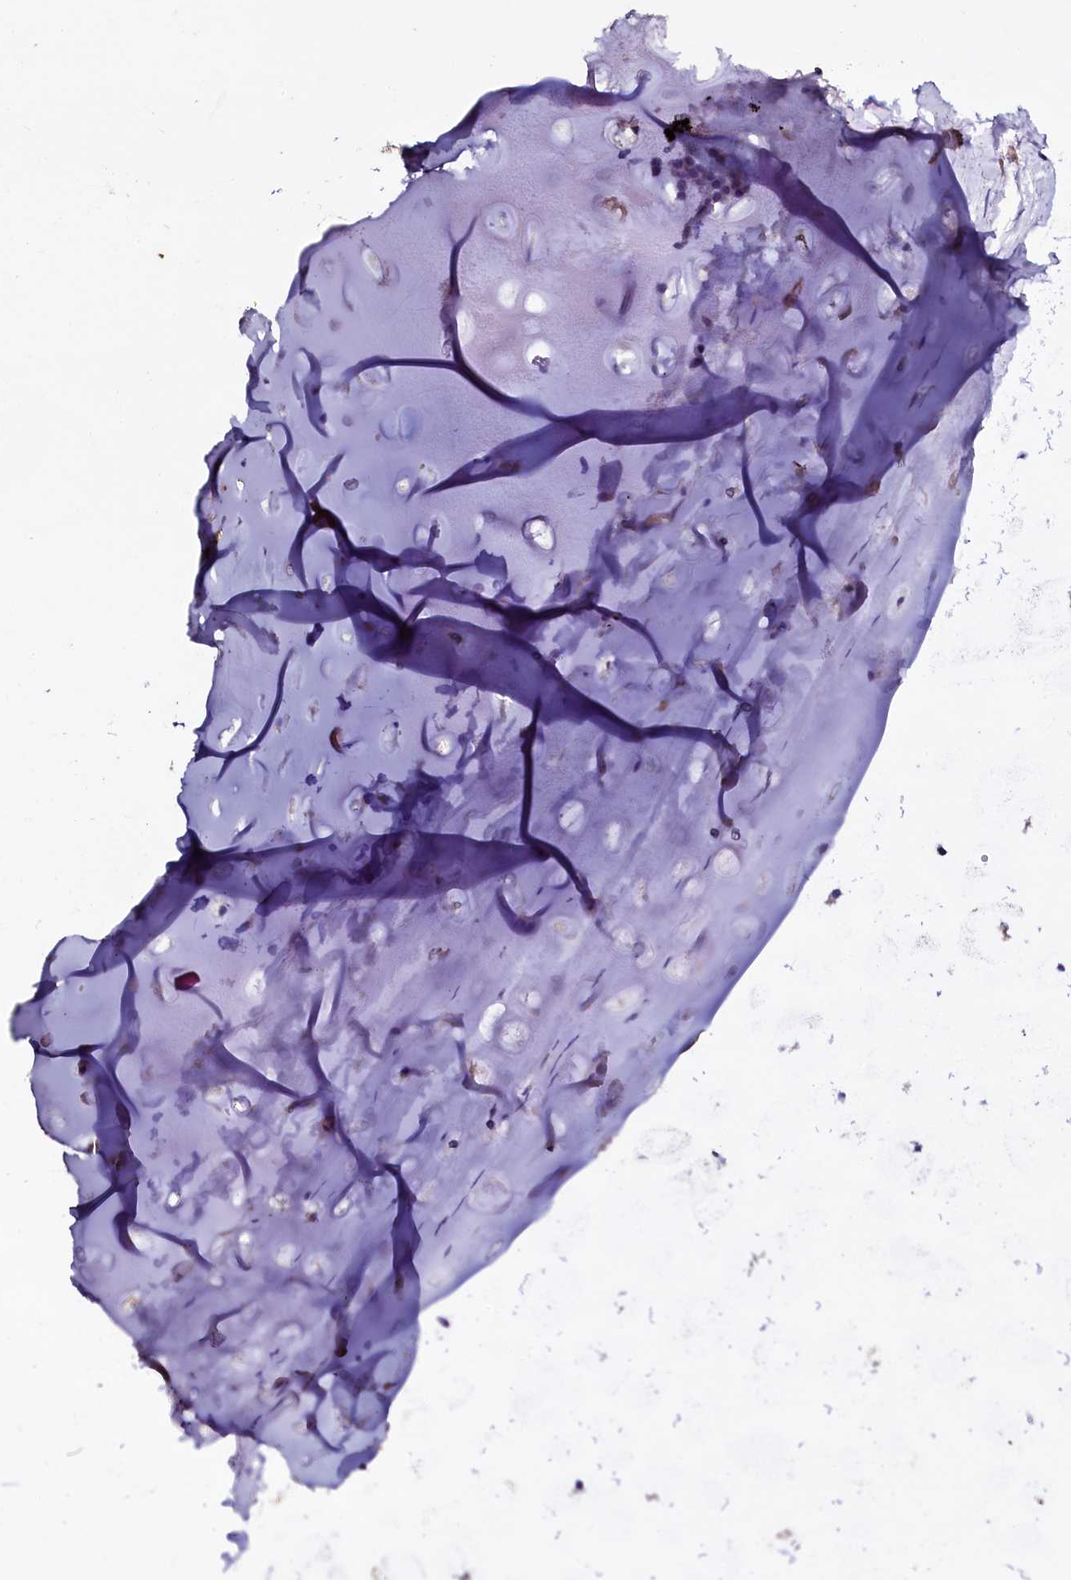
{"staining": {"intensity": "negative", "quantity": "none", "location": "none"}, "tissue": "adipose tissue", "cell_type": "Adipocytes", "image_type": "normal", "snomed": [{"axis": "morphology", "description": "Normal tissue, NOS"}, {"axis": "topography", "description": "Lymph node"}, {"axis": "topography", "description": "Bronchus"}], "caption": "DAB immunohistochemical staining of benign human adipose tissue displays no significant positivity in adipocytes. (DAB IHC, high magnification).", "gene": "MEX3C", "patient": {"sex": "male", "age": 63}}